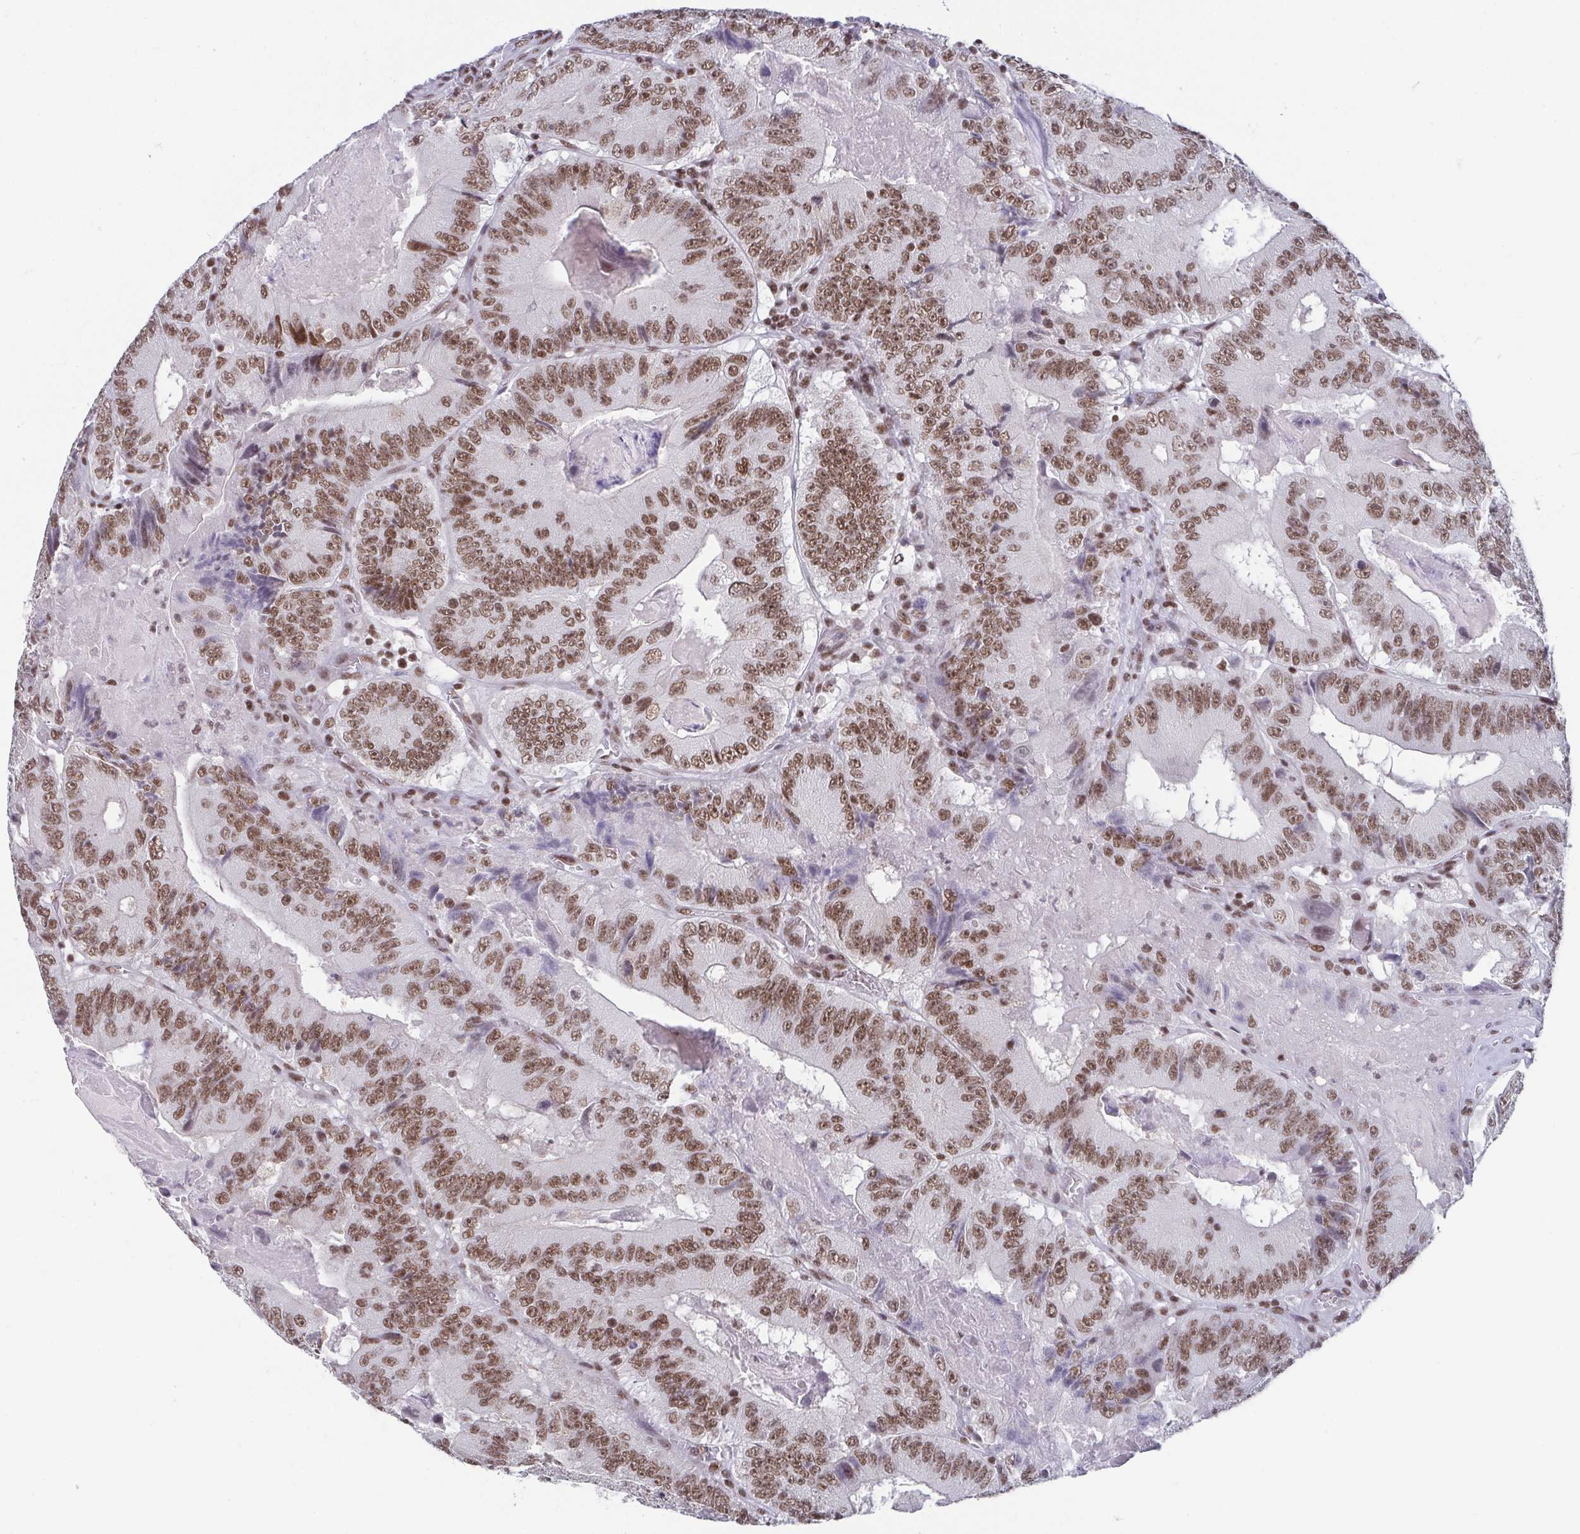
{"staining": {"intensity": "moderate", "quantity": ">75%", "location": "nuclear"}, "tissue": "colorectal cancer", "cell_type": "Tumor cells", "image_type": "cancer", "snomed": [{"axis": "morphology", "description": "Adenocarcinoma, NOS"}, {"axis": "topography", "description": "Colon"}], "caption": "Brown immunohistochemical staining in colorectal adenocarcinoma reveals moderate nuclear positivity in about >75% of tumor cells.", "gene": "CTCF", "patient": {"sex": "female", "age": 86}}